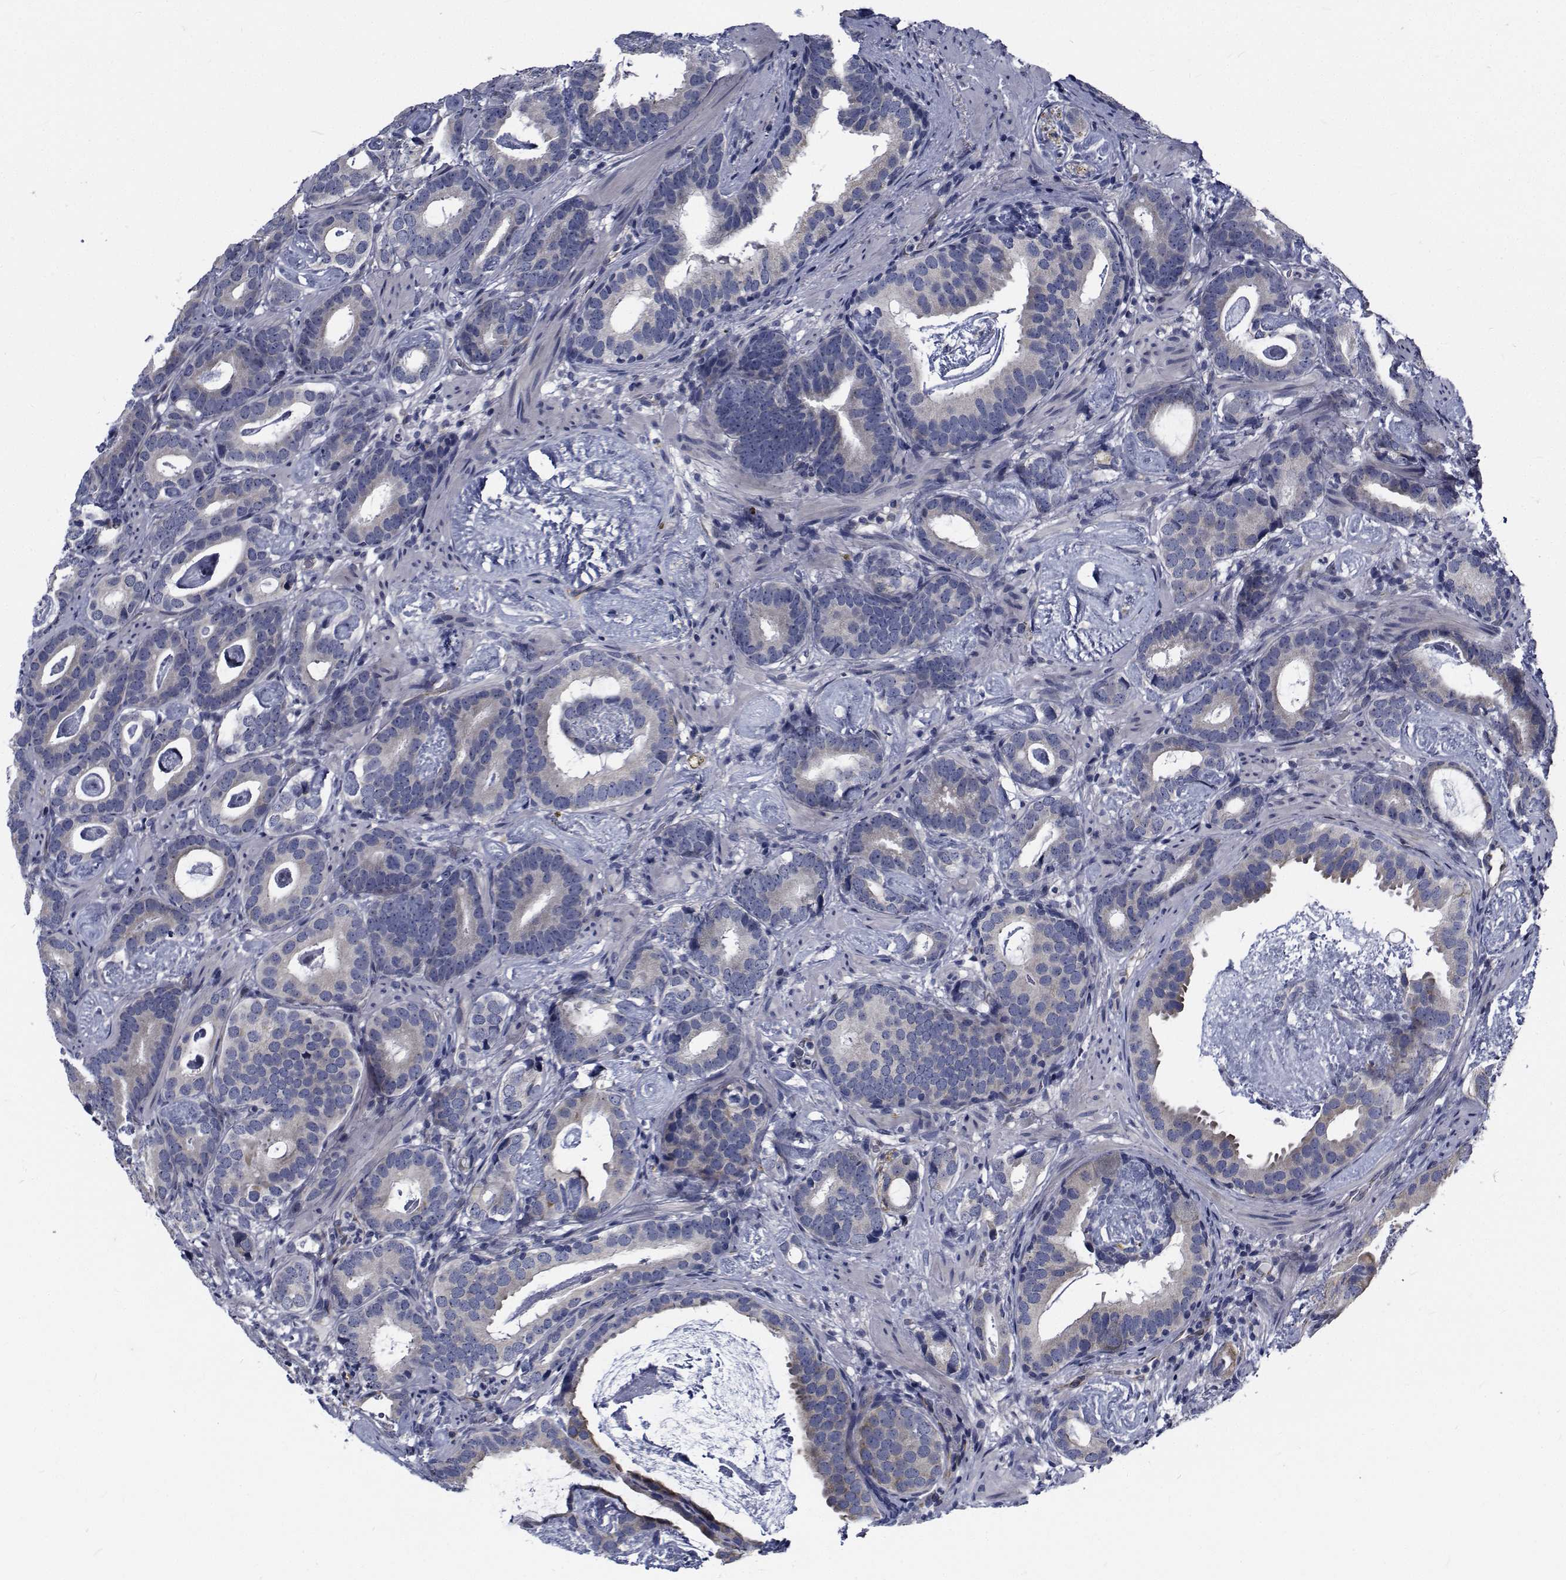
{"staining": {"intensity": "negative", "quantity": "none", "location": "none"}, "tissue": "prostate cancer", "cell_type": "Tumor cells", "image_type": "cancer", "snomed": [{"axis": "morphology", "description": "Adenocarcinoma, Low grade"}, {"axis": "topography", "description": "Prostate and seminal vesicle, NOS"}], "caption": "Micrograph shows no significant protein positivity in tumor cells of prostate low-grade adenocarcinoma. Brightfield microscopy of IHC stained with DAB (brown) and hematoxylin (blue), captured at high magnification.", "gene": "TTBK1", "patient": {"sex": "male", "age": 71}}